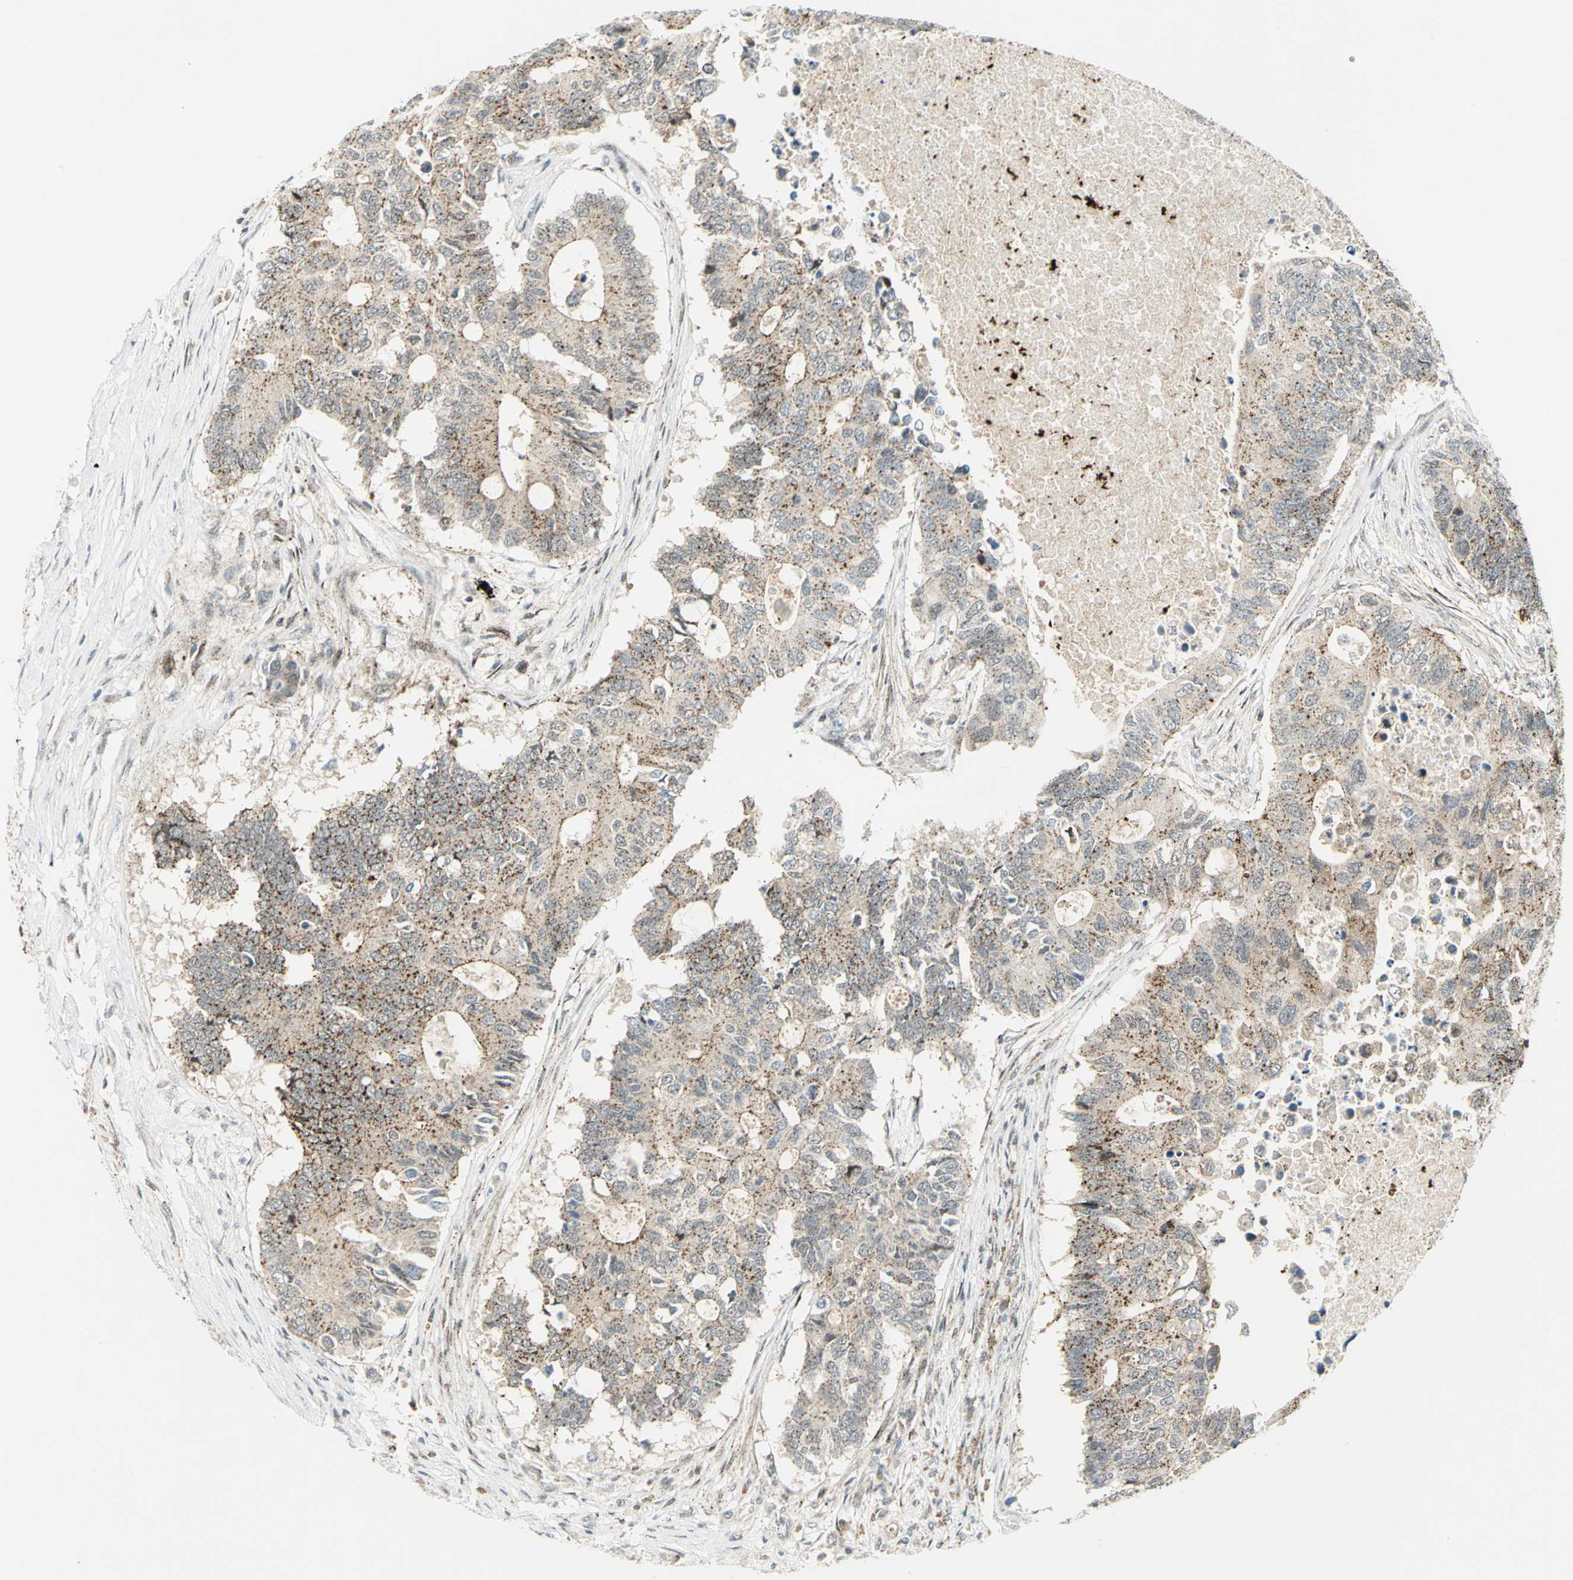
{"staining": {"intensity": "strong", "quantity": "25%-75%", "location": "cytoplasmic/membranous"}, "tissue": "colorectal cancer", "cell_type": "Tumor cells", "image_type": "cancer", "snomed": [{"axis": "morphology", "description": "Adenocarcinoma, NOS"}, {"axis": "topography", "description": "Colon"}], "caption": "Adenocarcinoma (colorectal) stained with a protein marker shows strong staining in tumor cells.", "gene": "ATP6V1A", "patient": {"sex": "male", "age": 71}}